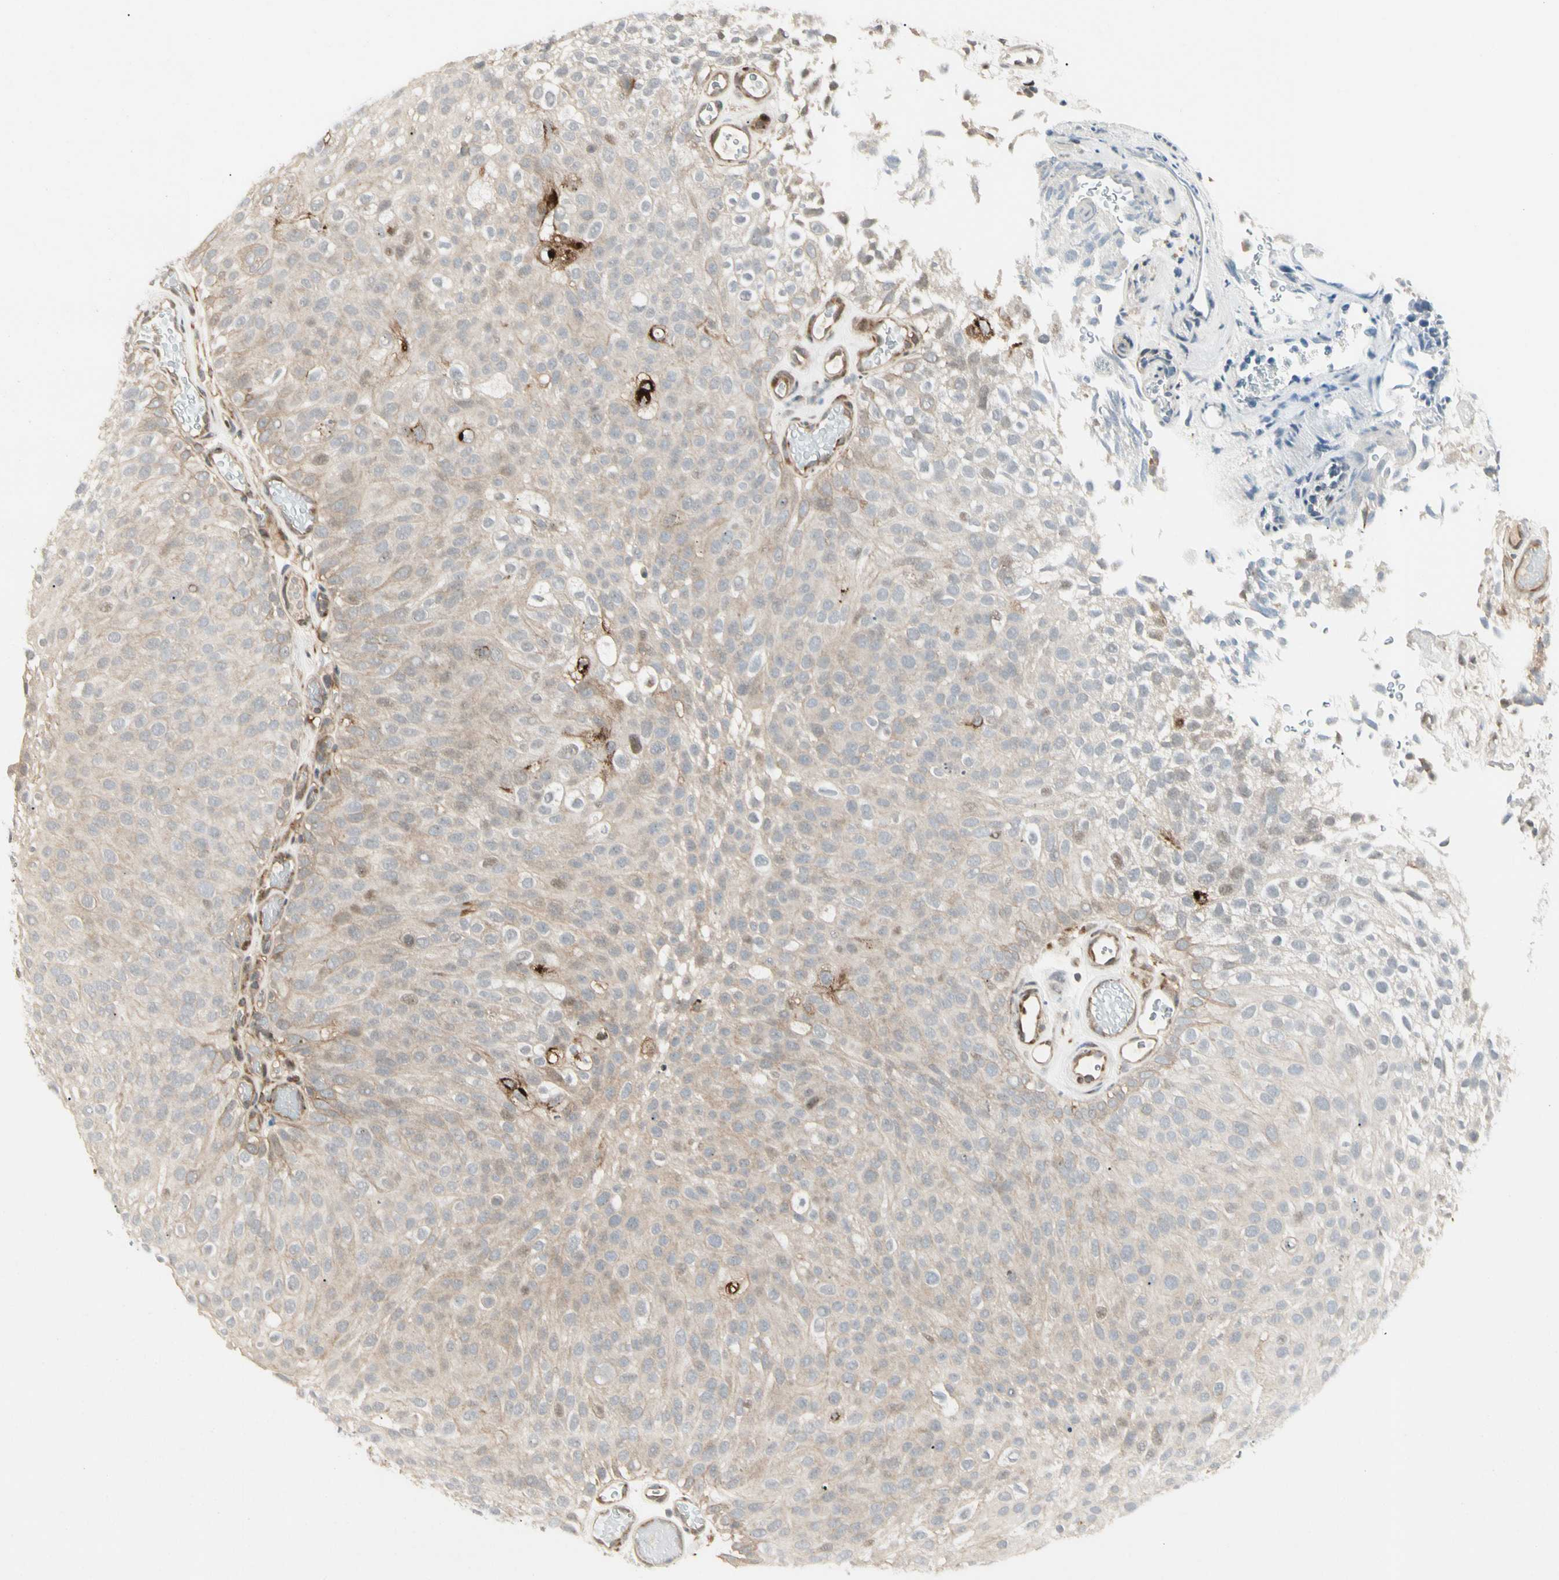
{"staining": {"intensity": "weak", "quantity": "25%-75%", "location": "cytoplasmic/membranous"}, "tissue": "urothelial cancer", "cell_type": "Tumor cells", "image_type": "cancer", "snomed": [{"axis": "morphology", "description": "Urothelial carcinoma, Low grade"}, {"axis": "topography", "description": "Urinary bladder"}], "caption": "Immunohistochemistry (IHC) (DAB) staining of human urothelial cancer reveals weak cytoplasmic/membranous protein positivity in approximately 25%-75% of tumor cells. (DAB (3,3'-diaminobenzidine) IHC, brown staining for protein, blue staining for nuclei).", "gene": "FNDC3B", "patient": {"sex": "male", "age": 78}}